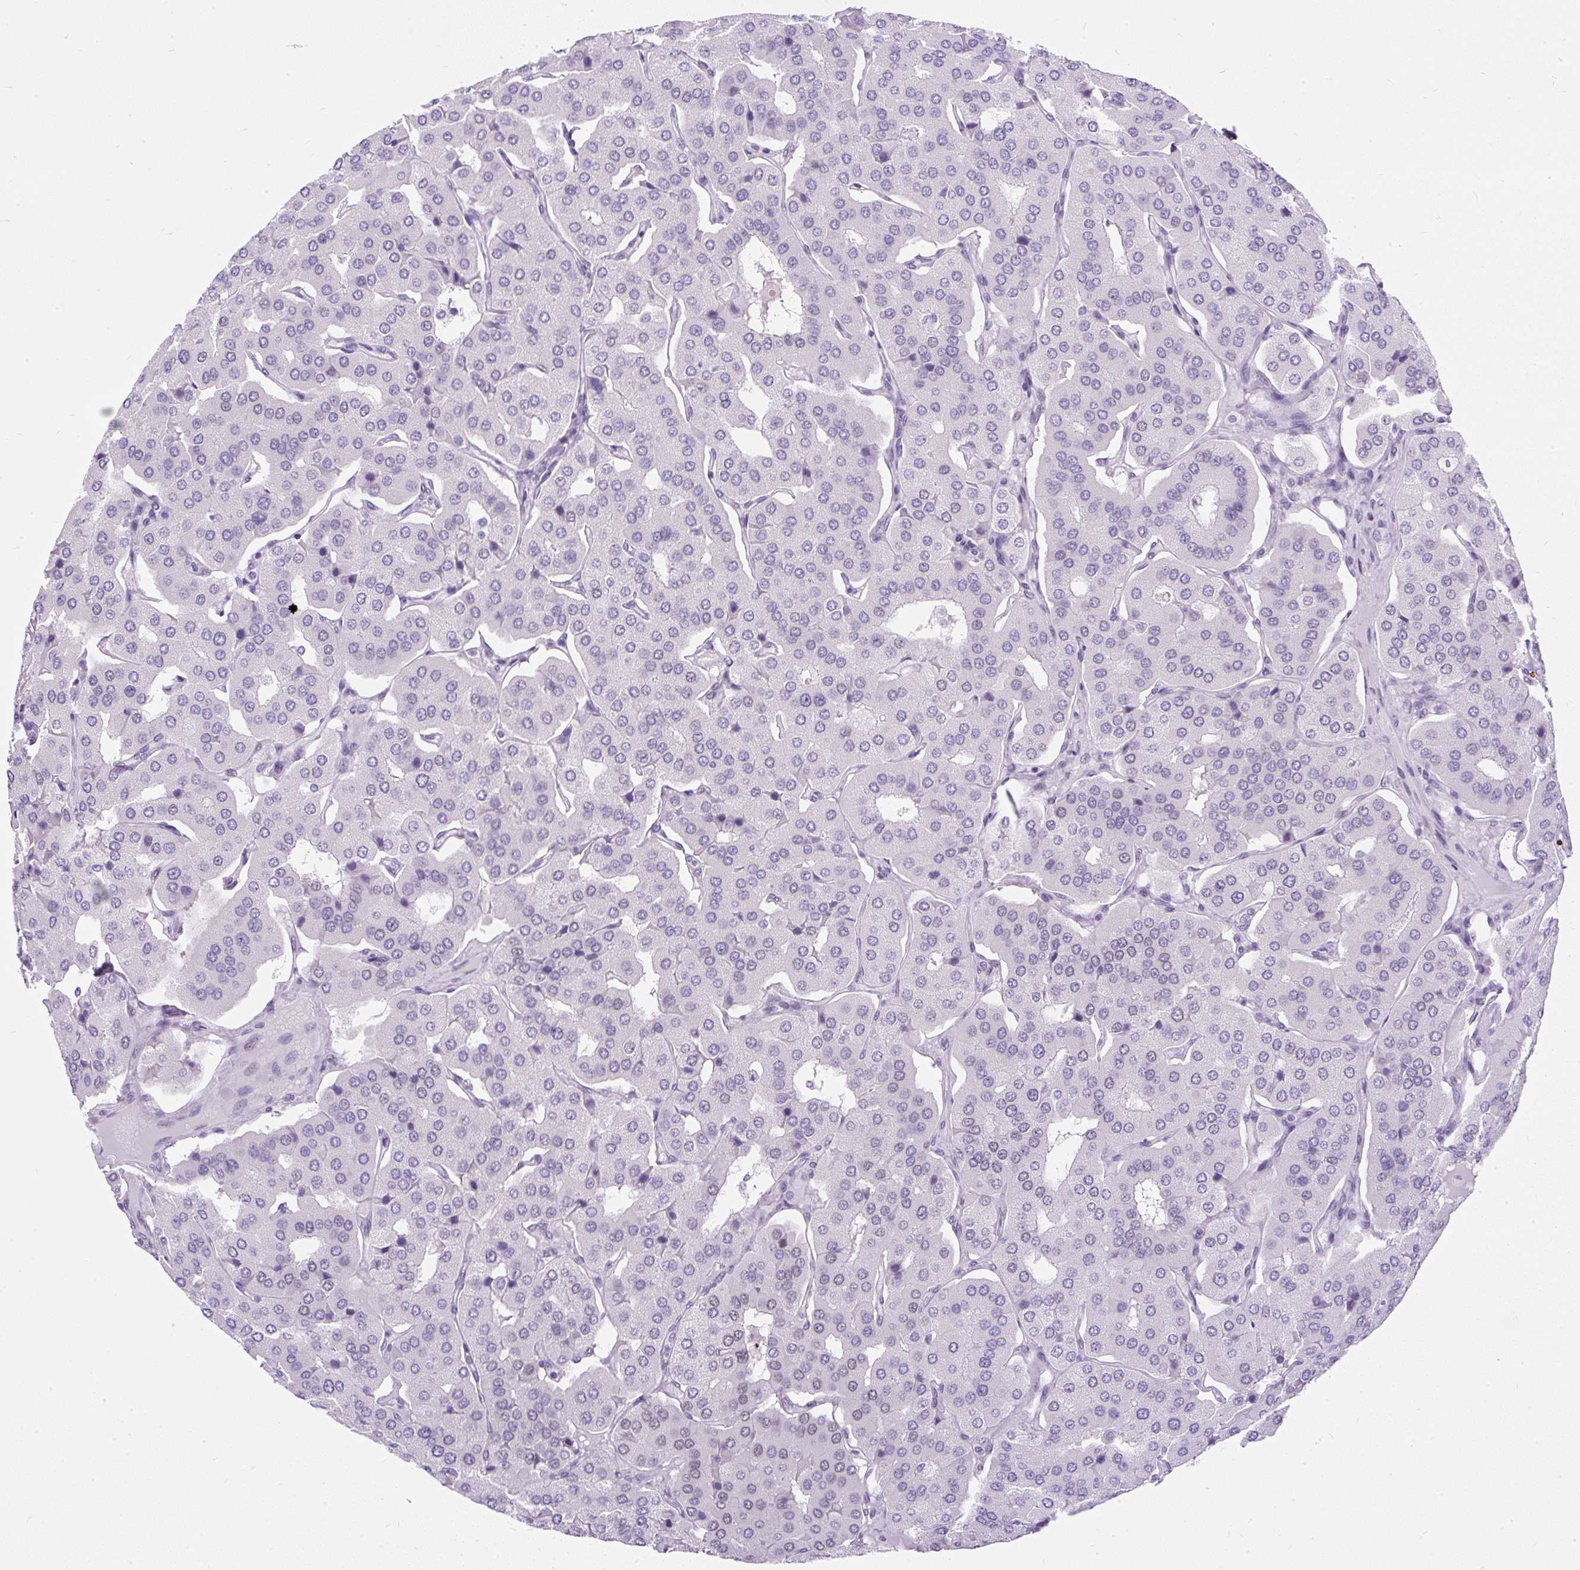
{"staining": {"intensity": "negative", "quantity": "none", "location": "none"}, "tissue": "parathyroid gland", "cell_type": "Glandular cells", "image_type": "normal", "snomed": [{"axis": "morphology", "description": "Normal tissue, NOS"}, {"axis": "morphology", "description": "Adenoma, NOS"}, {"axis": "topography", "description": "Parathyroid gland"}], "caption": "Image shows no protein positivity in glandular cells of unremarkable parathyroid gland. The staining is performed using DAB brown chromogen with nuclei counter-stained in using hematoxylin.", "gene": "PLCXD2", "patient": {"sex": "female", "age": 86}}